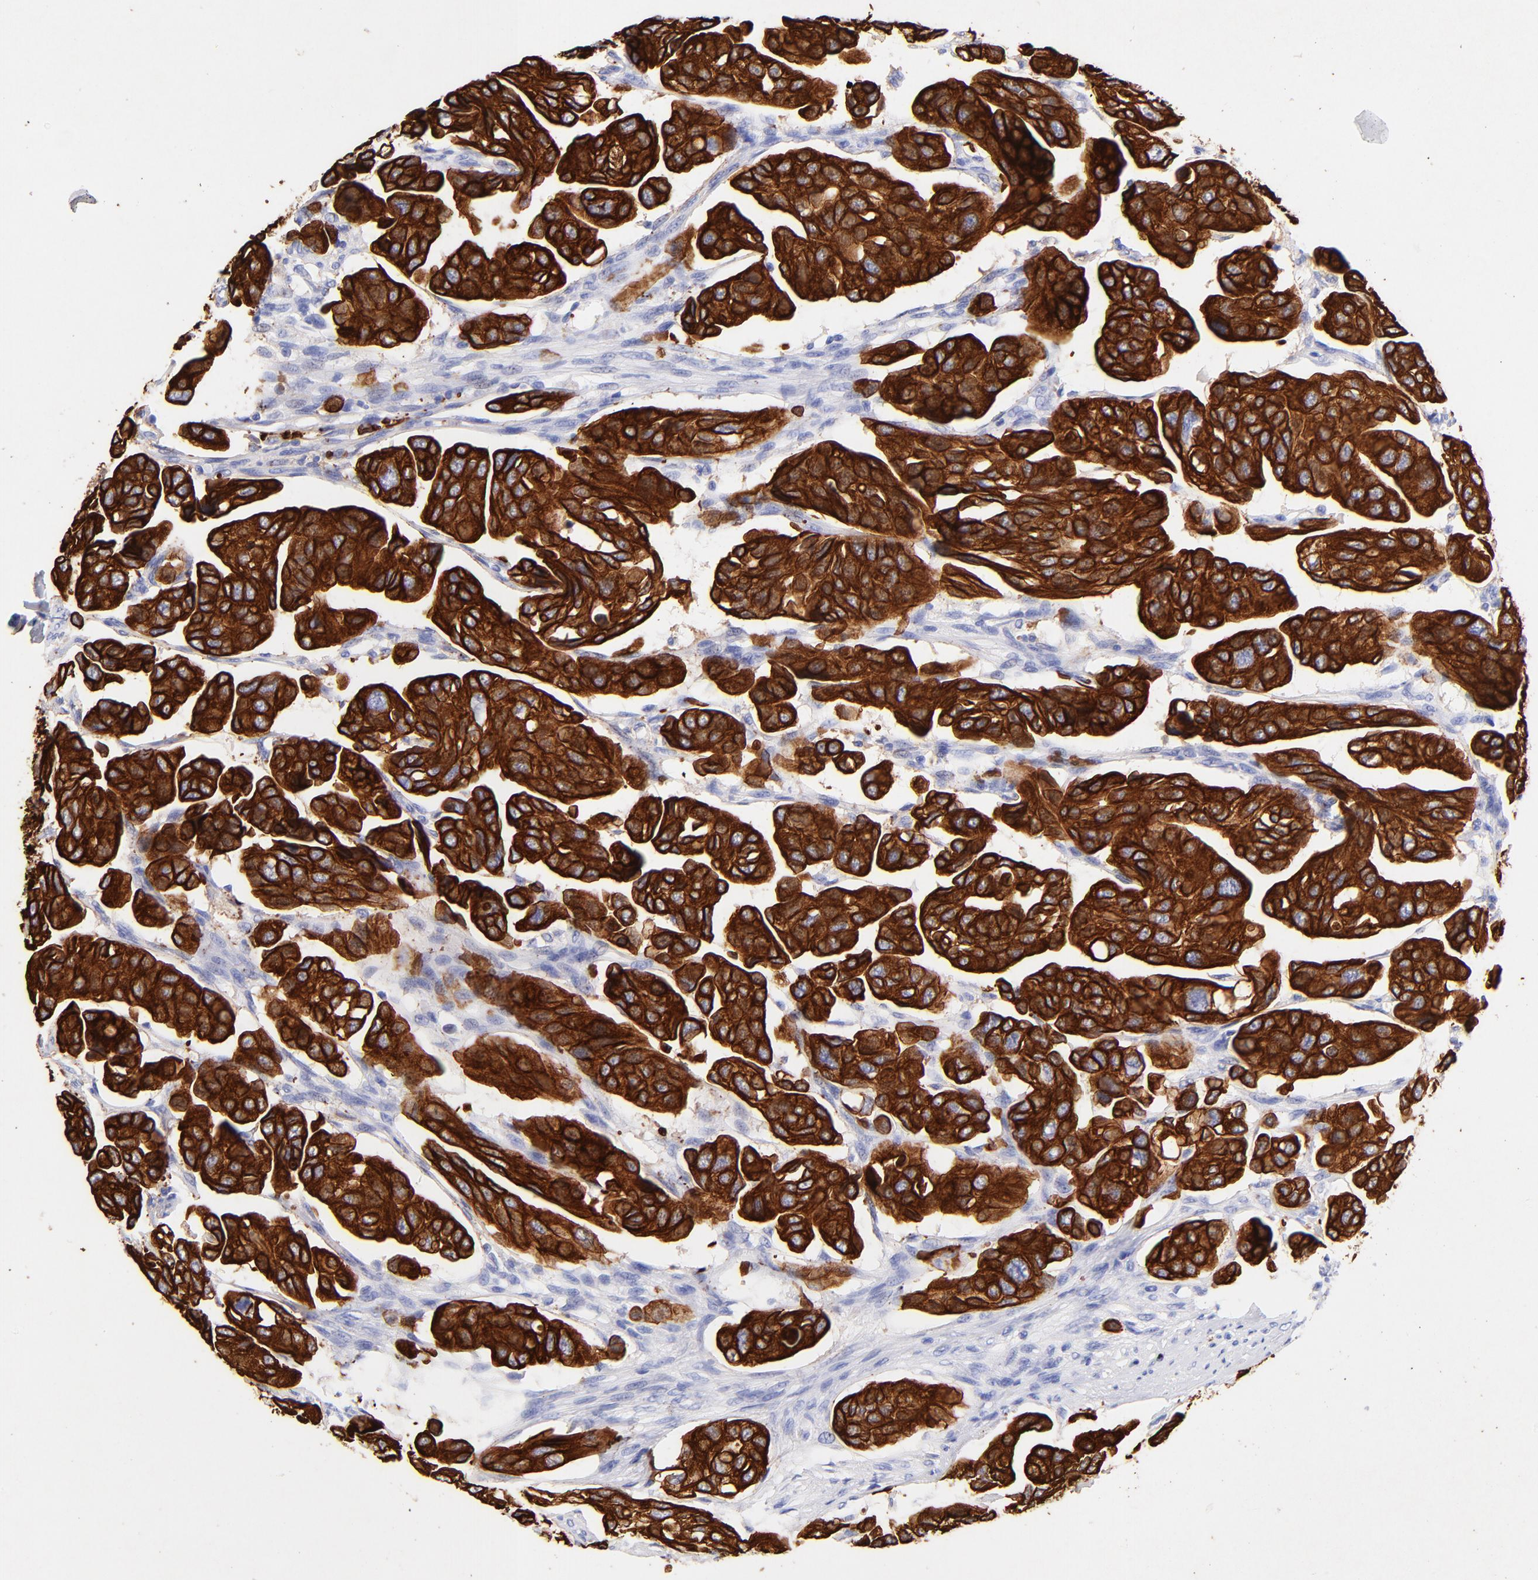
{"staining": {"intensity": "strong", "quantity": ">75%", "location": "cytoplasmic/membranous"}, "tissue": "urothelial cancer", "cell_type": "Tumor cells", "image_type": "cancer", "snomed": [{"axis": "morphology", "description": "Adenocarcinoma, NOS"}, {"axis": "topography", "description": "Urinary bladder"}], "caption": "Adenocarcinoma was stained to show a protein in brown. There is high levels of strong cytoplasmic/membranous positivity in approximately >75% of tumor cells.", "gene": "KRT19", "patient": {"sex": "male", "age": 61}}